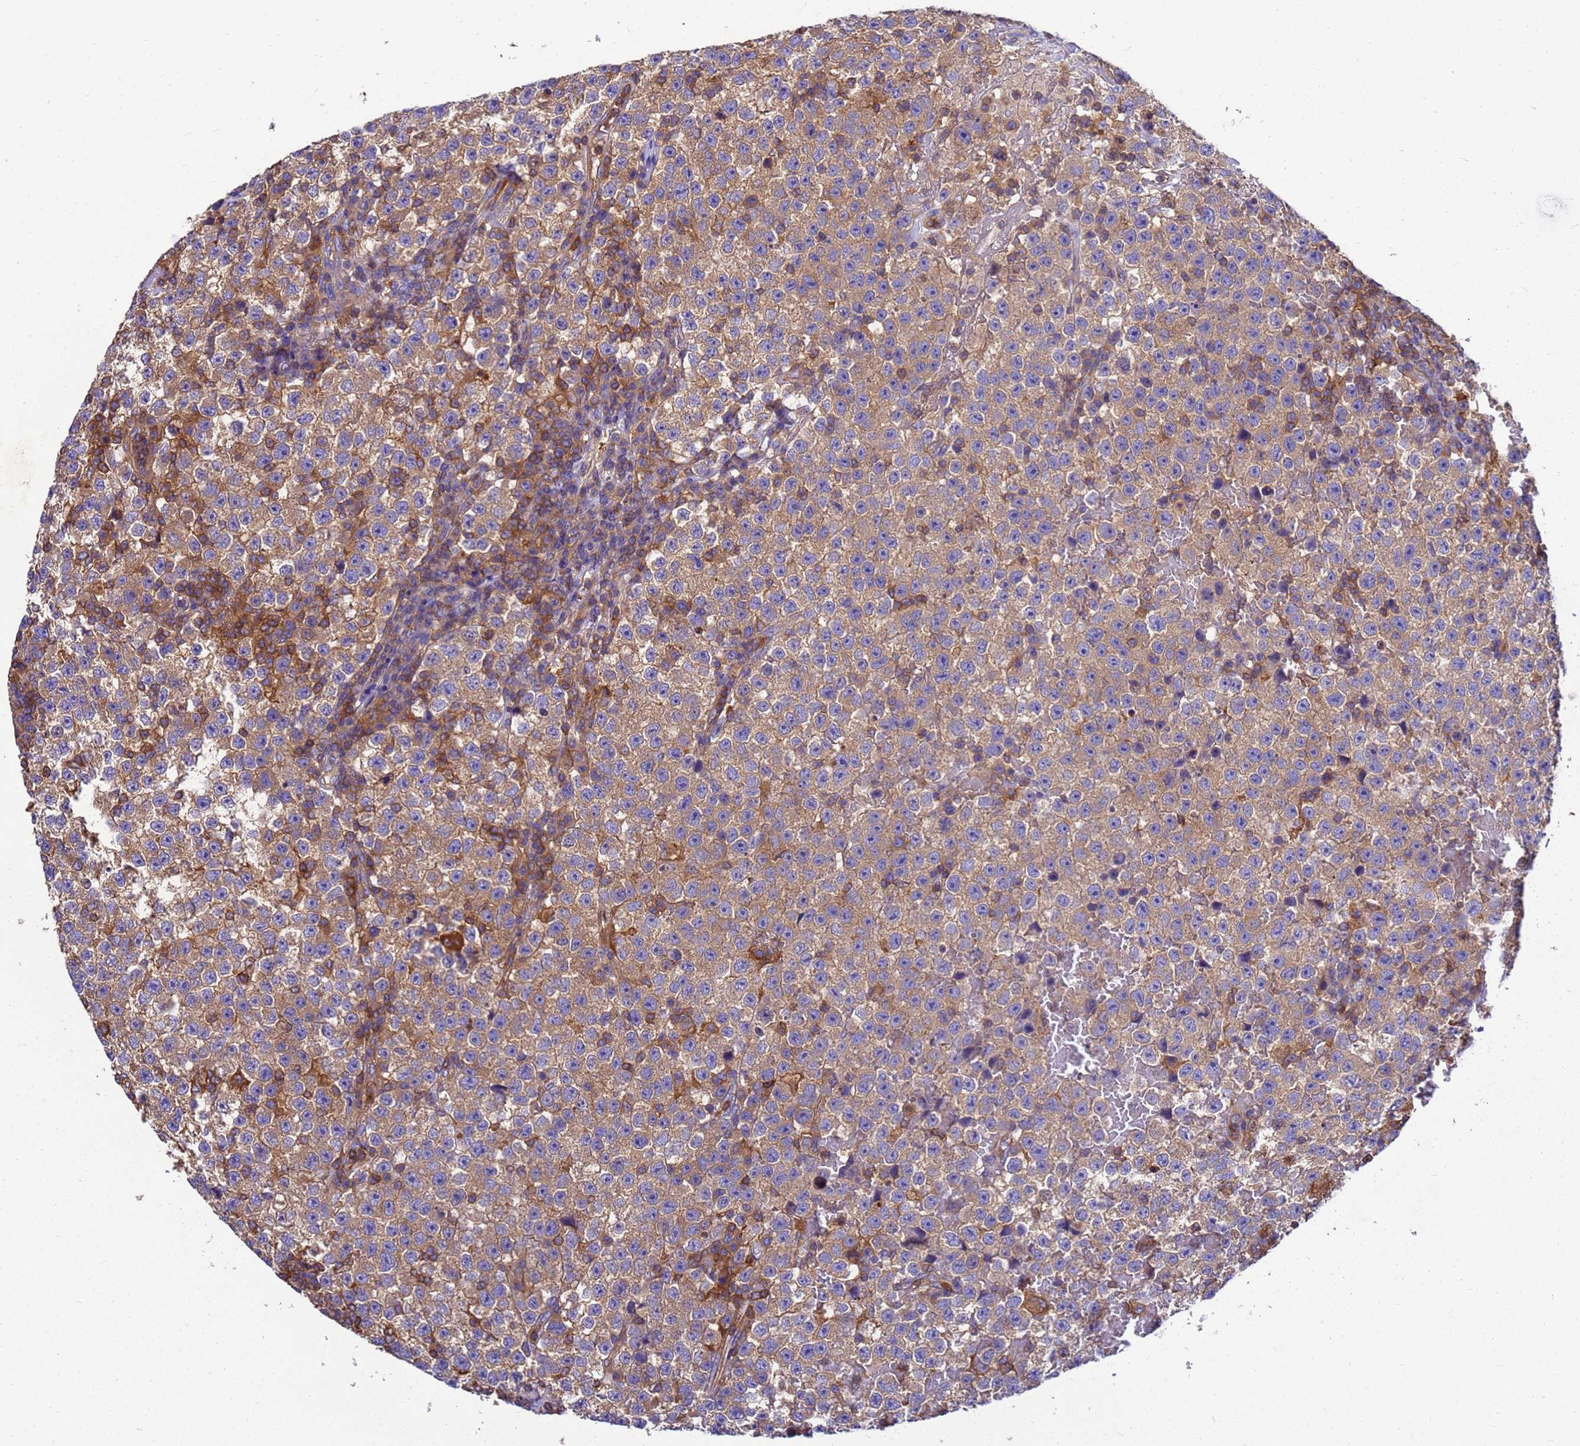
{"staining": {"intensity": "moderate", "quantity": ">75%", "location": "cytoplasmic/membranous"}, "tissue": "testis cancer", "cell_type": "Tumor cells", "image_type": "cancer", "snomed": [{"axis": "morphology", "description": "Seminoma, NOS"}, {"axis": "topography", "description": "Testis"}], "caption": "Immunohistochemistry (IHC) (DAB (3,3'-diaminobenzidine)) staining of human seminoma (testis) reveals moderate cytoplasmic/membranous protein staining in about >75% of tumor cells.", "gene": "ZNF235", "patient": {"sex": "male", "age": 22}}